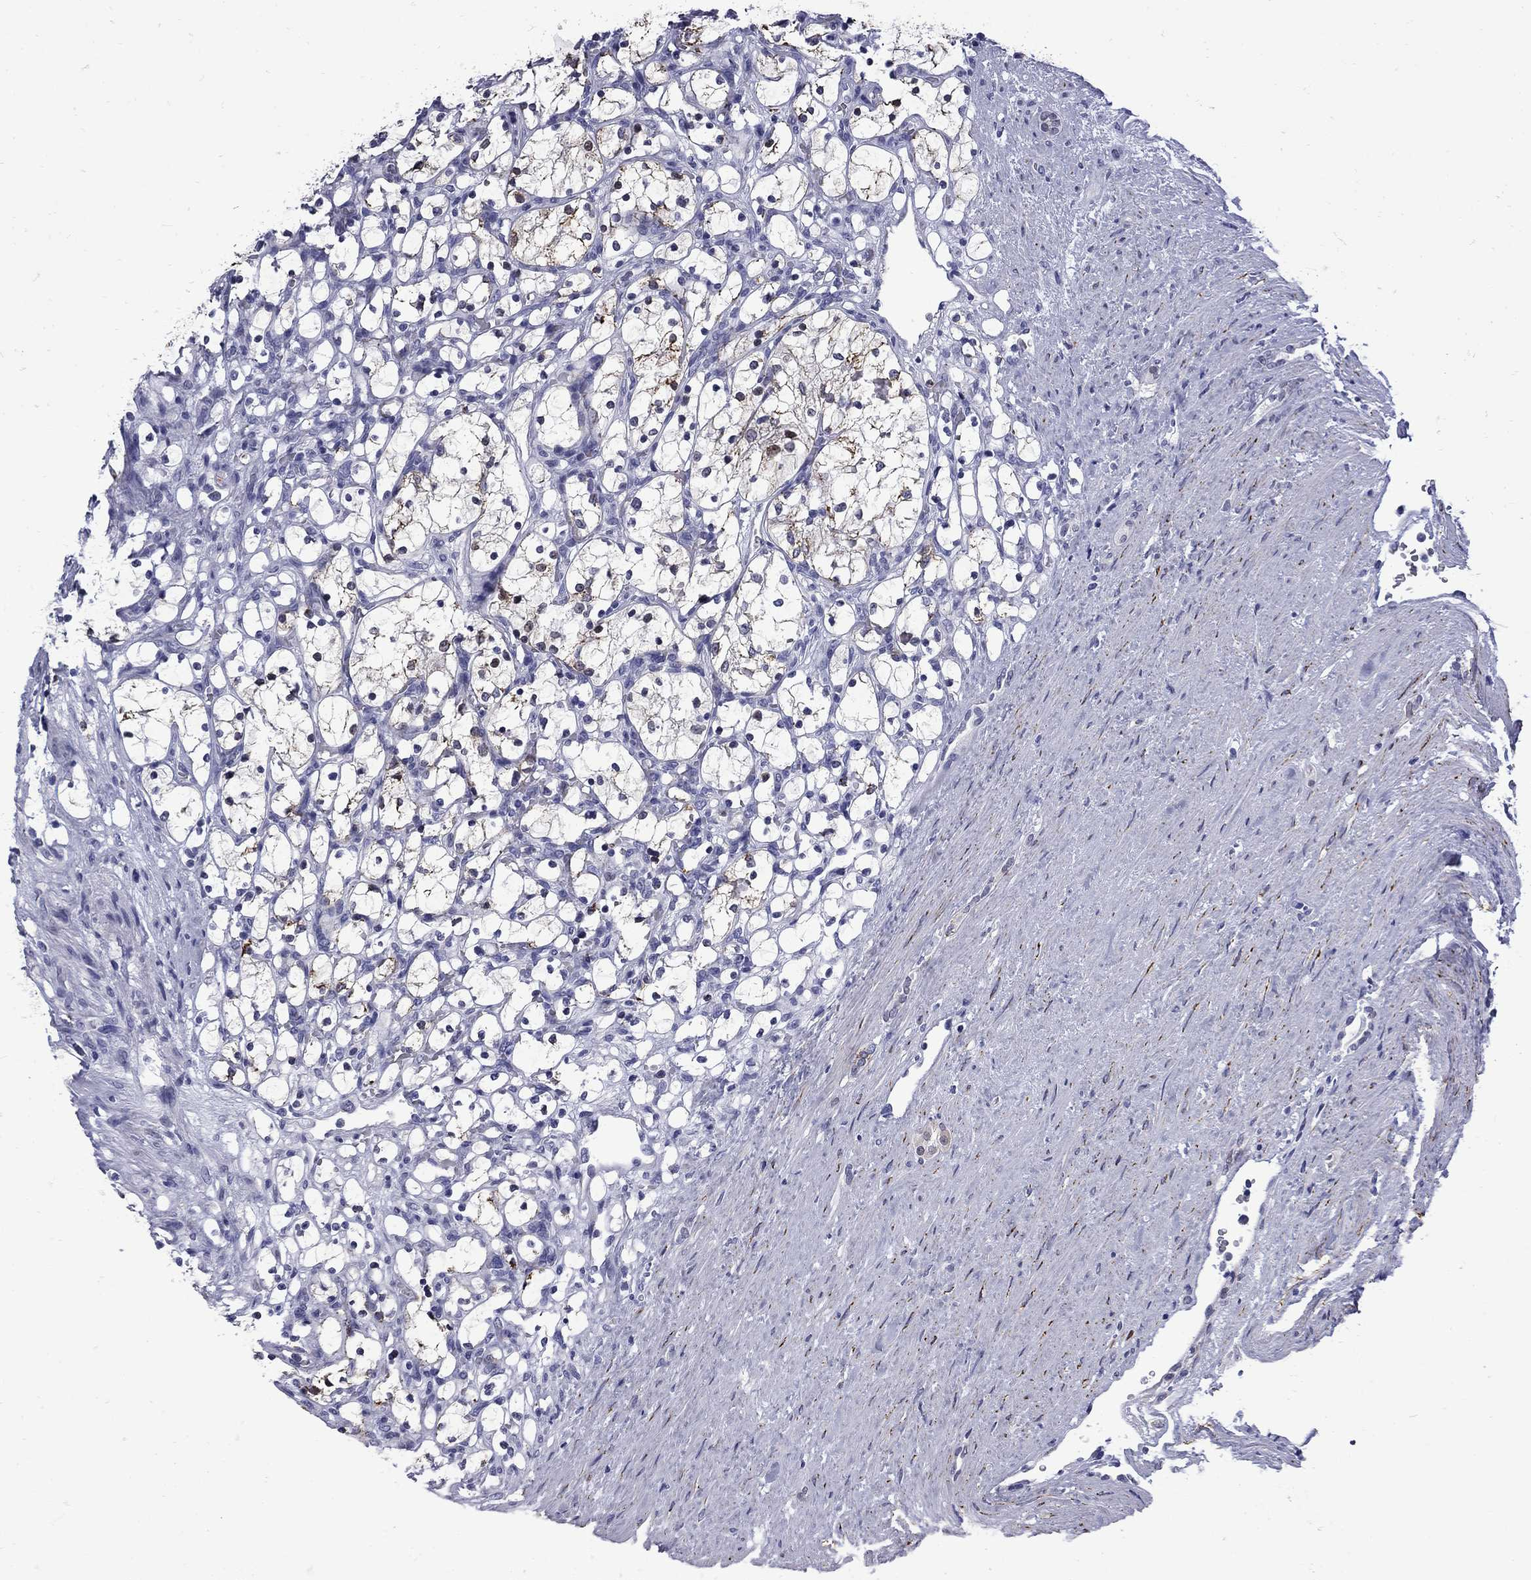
{"staining": {"intensity": "moderate", "quantity": "<25%", "location": "cytoplasmic/membranous"}, "tissue": "renal cancer", "cell_type": "Tumor cells", "image_type": "cancer", "snomed": [{"axis": "morphology", "description": "Adenocarcinoma, NOS"}, {"axis": "topography", "description": "Kidney"}], "caption": "Adenocarcinoma (renal) stained with a brown dye reveals moderate cytoplasmic/membranous positive positivity in approximately <25% of tumor cells.", "gene": "MGARP", "patient": {"sex": "female", "age": 69}}